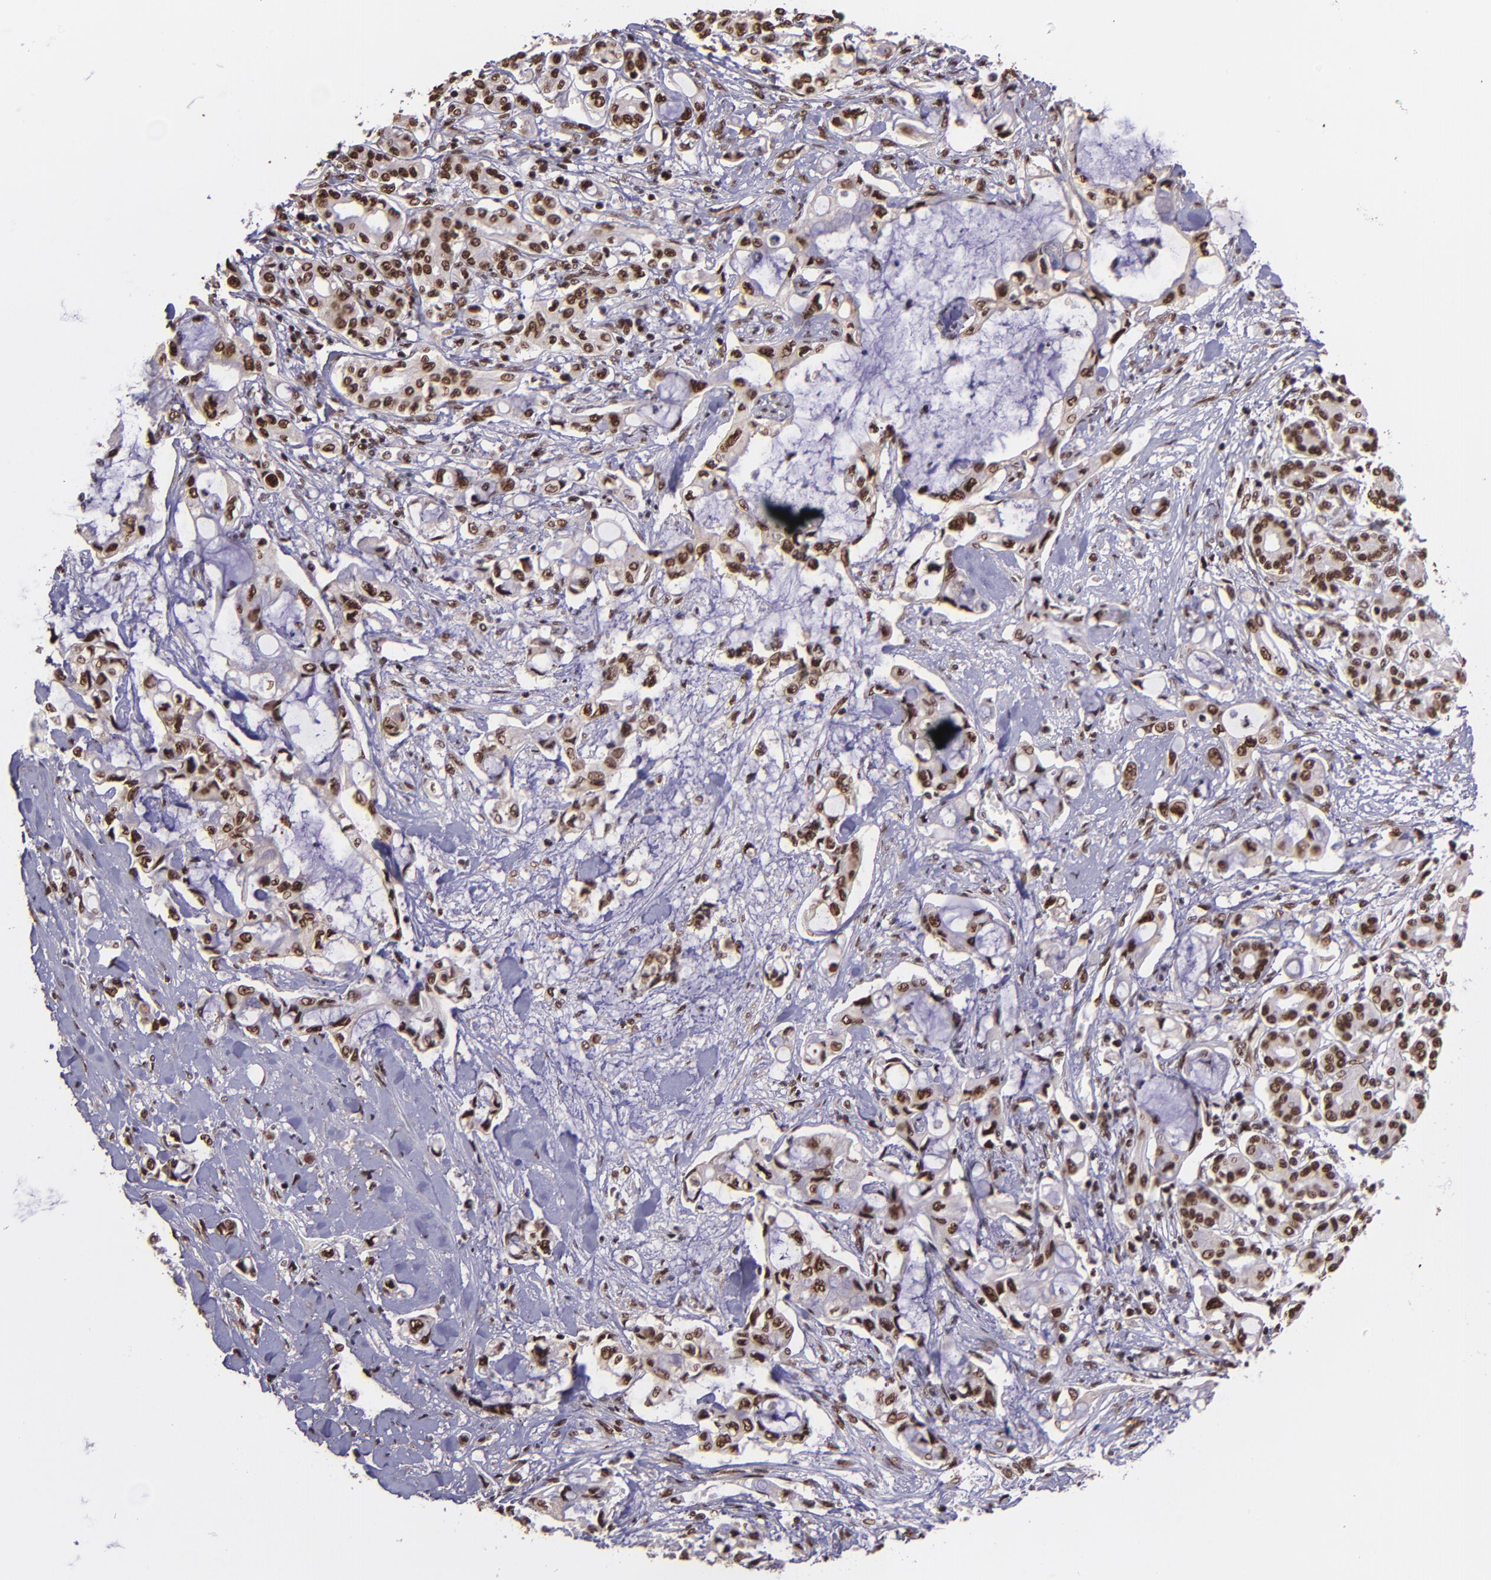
{"staining": {"intensity": "strong", "quantity": ">75%", "location": "nuclear"}, "tissue": "pancreatic cancer", "cell_type": "Tumor cells", "image_type": "cancer", "snomed": [{"axis": "morphology", "description": "Adenocarcinoma, NOS"}, {"axis": "topography", "description": "Pancreas"}], "caption": "Protein expression analysis of human pancreatic adenocarcinoma reveals strong nuclear expression in approximately >75% of tumor cells. Nuclei are stained in blue.", "gene": "PQBP1", "patient": {"sex": "female", "age": 70}}